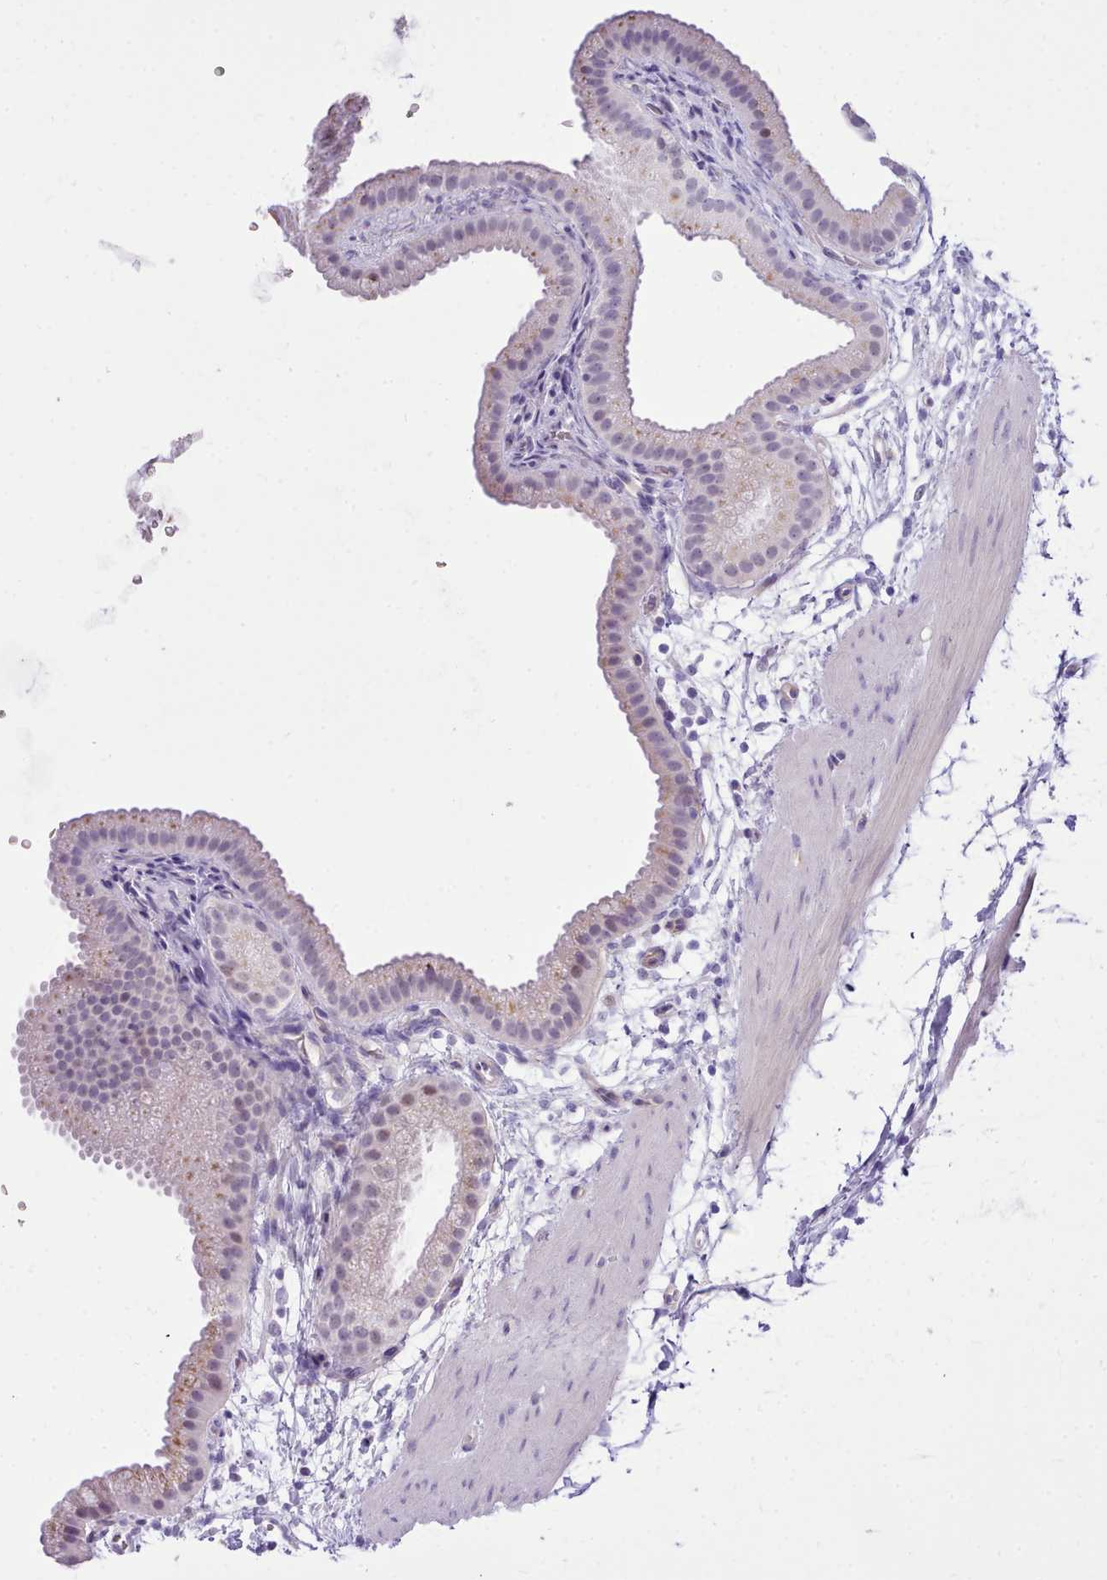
{"staining": {"intensity": "weak", "quantity": "<25%", "location": "cytoplasmic/membranous"}, "tissue": "gallbladder", "cell_type": "Glandular cells", "image_type": "normal", "snomed": [{"axis": "morphology", "description": "Normal tissue, NOS"}, {"axis": "topography", "description": "Gallbladder"}], "caption": "IHC photomicrograph of normal human gallbladder stained for a protein (brown), which displays no staining in glandular cells.", "gene": "LRRC37A2", "patient": {"sex": "female", "age": 64}}